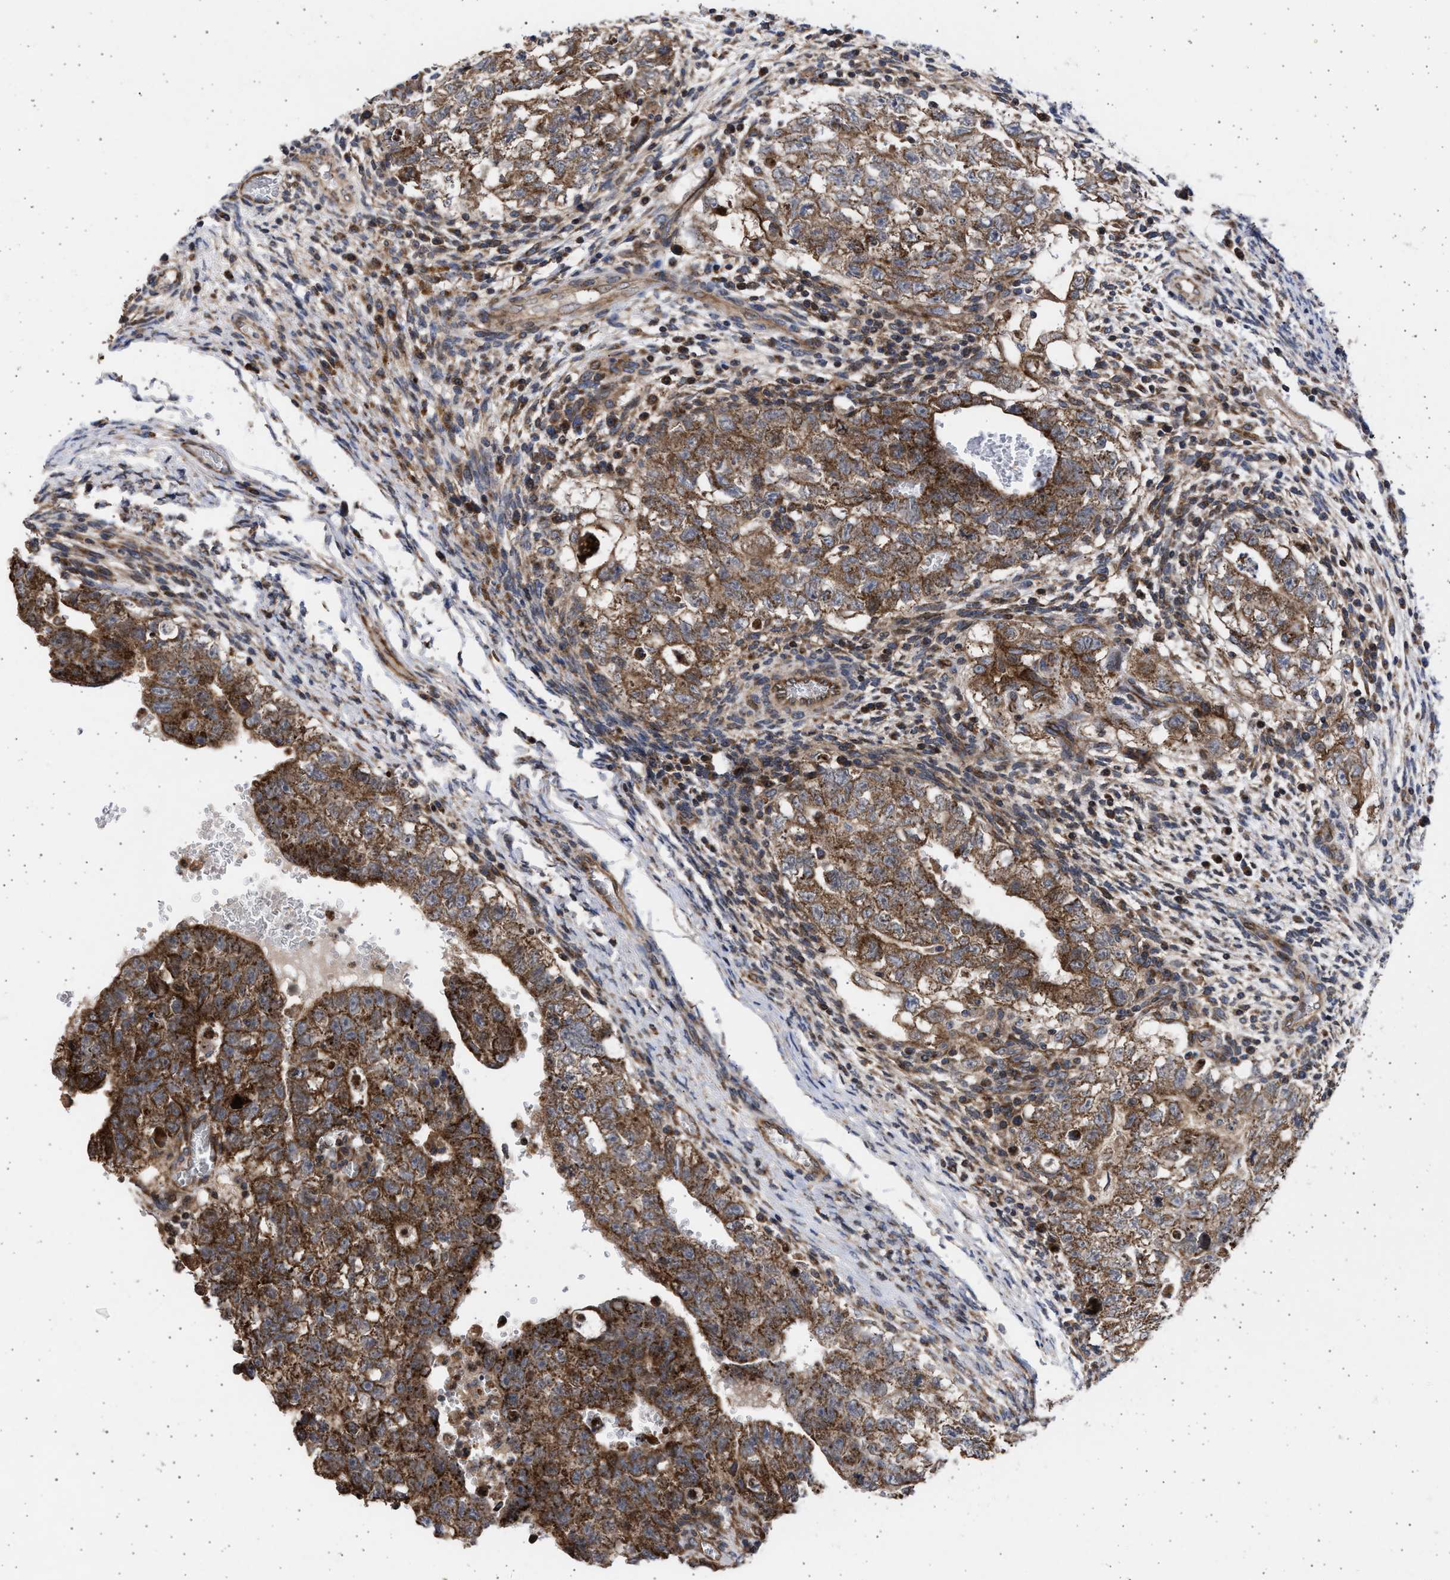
{"staining": {"intensity": "strong", "quantity": ">75%", "location": "cytoplasmic/membranous"}, "tissue": "testis cancer", "cell_type": "Tumor cells", "image_type": "cancer", "snomed": [{"axis": "morphology", "description": "Seminoma, NOS"}, {"axis": "morphology", "description": "Carcinoma, Embryonal, NOS"}, {"axis": "topography", "description": "Testis"}], "caption": "Immunohistochemistry of human testis cancer (seminoma) displays high levels of strong cytoplasmic/membranous positivity in about >75% of tumor cells.", "gene": "TTC19", "patient": {"sex": "male", "age": 38}}